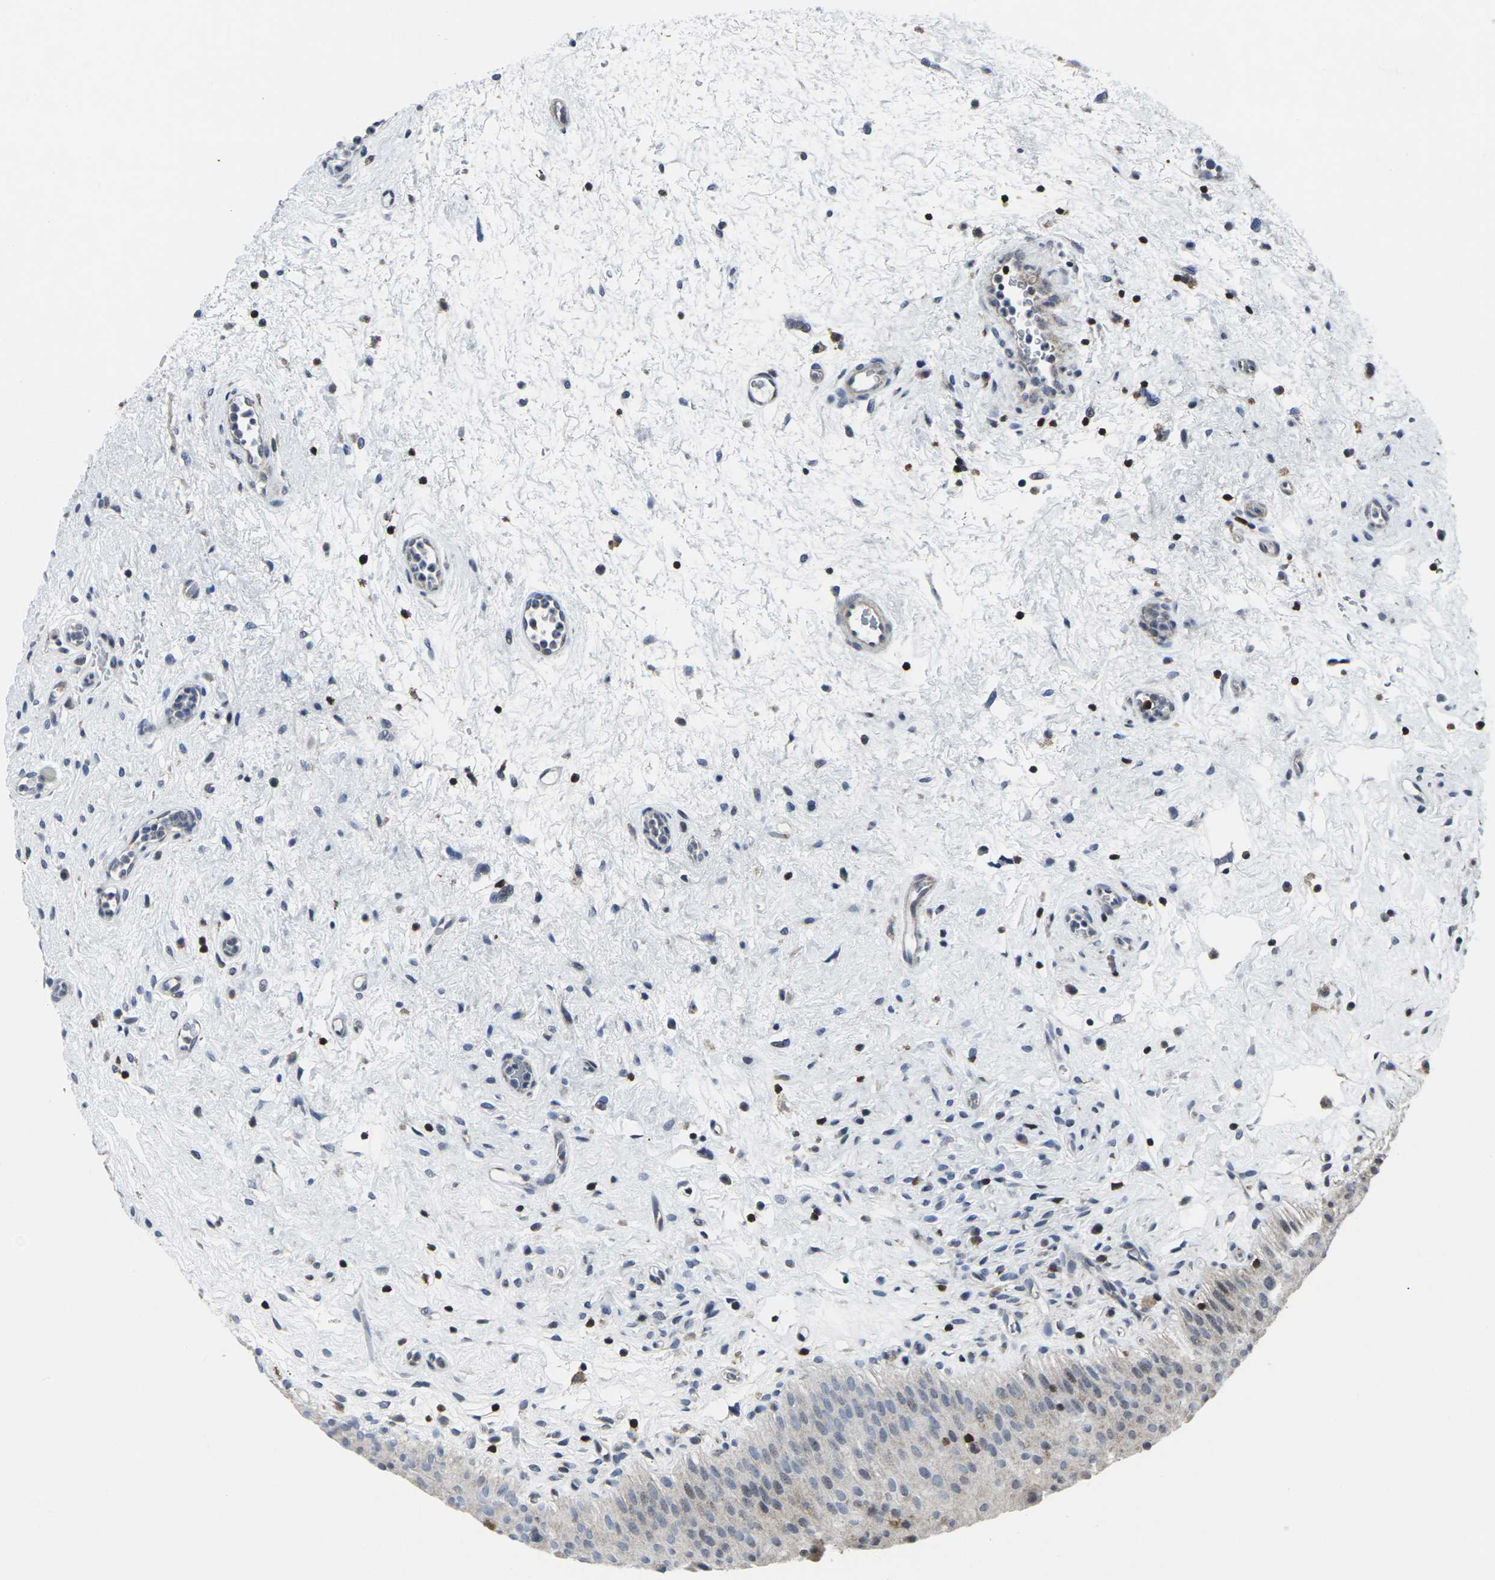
{"staining": {"intensity": "moderate", "quantity": "<25%", "location": "cytoplasmic/membranous,nuclear"}, "tissue": "urinary bladder", "cell_type": "Urothelial cells", "image_type": "normal", "snomed": [{"axis": "morphology", "description": "Normal tissue, NOS"}, {"axis": "topography", "description": "Urinary bladder"}], "caption": "Immunohistochemistry (IHC) micrograph of unremarkable urinary bladder stained for a protein (brown), which shows low levels of moderate cytoplasmic/membranous,nuclear staining in approximately <25% of urothelial cells.", "gene": "STAT4", "patient": {"sex": "male", "age": 46}}